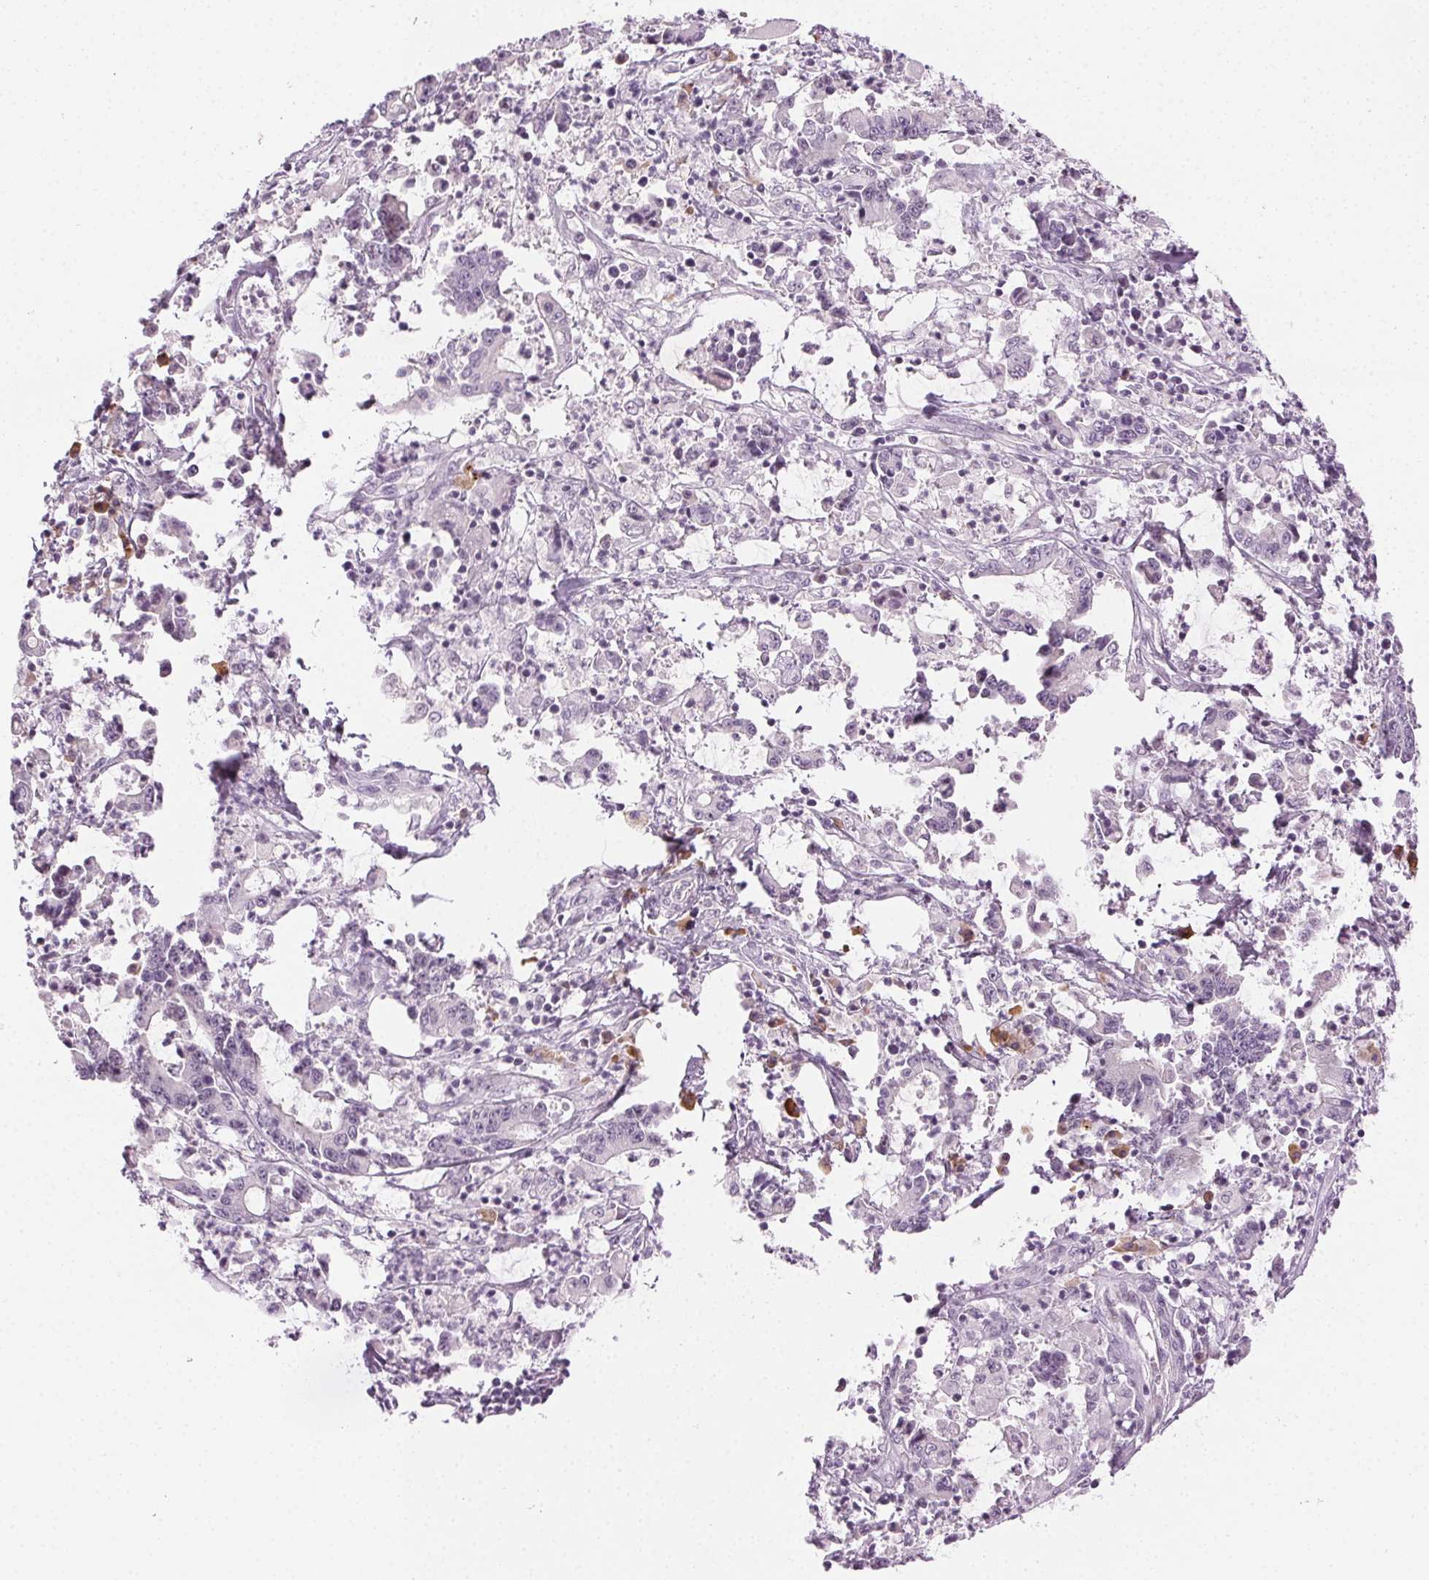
{"staining": {"intensity": "negative", "quantity": "none", "location": "none"}, "tissue": "stomach cancer", "cell_type": "Tumor cells", "image_type": "cancer", "snomed": [{"axis": "morphology", "description": "Adenocarcinoma, NOS"}, {"axis": "topography", "description": "Stomach, upper"}], "caption": "This histopathology image is of stomach cancer stained with immunohistochemistry to label a protein in brown with the nuclei are counter-stained blue. There is no expression in tumor cells.", "gene": "HSF5", "patient": {"sex": "male", "age": 68}}